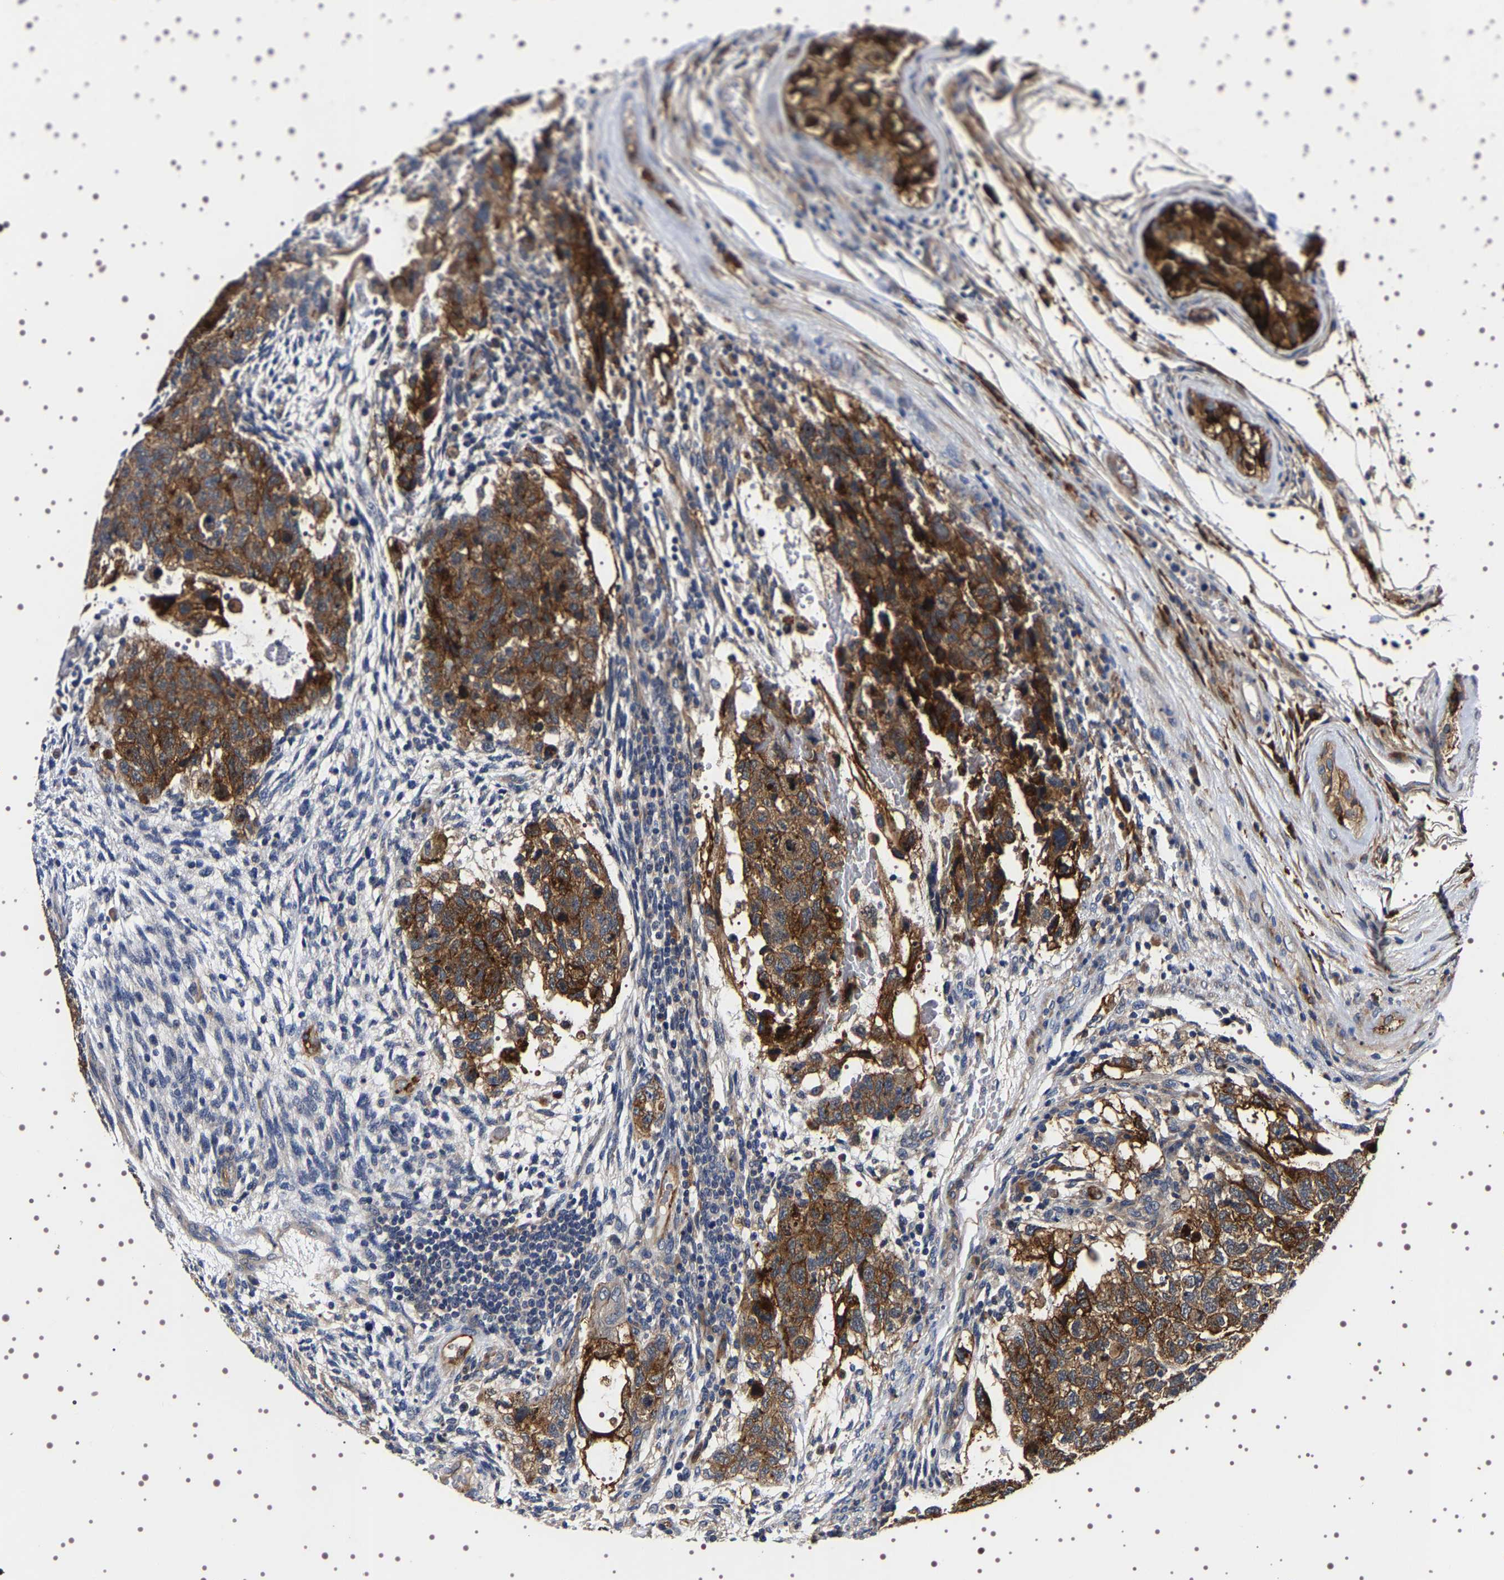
{"staining": {"intensity": "strong", "quantity": ">75%", "location": "cytoplasmic/membranous"}, "tissue": "testis cancer", "cell_type": "Tumor cells", "image_type": "cancer", "snomed": [{"axis": "morphology", "description": "Normal tissue, NOS"}, {"axis": "morphology", "description": "Carcinoma, Embryonal, NOS"}, {"axis": "topography", "description": "Testis"}], "caption": "IHC staining of testis embryonal carcinoma, which exhibits high levels of strong cytoplasmic/membranous positivity in approximately >75% of tumor cells indicating strong cytoplasmic/membranous protein expression. The staining was performed using DAB (brown) for protein detection and nuclei were counterstained in hematoxylin (blue).", "gene": "ALPL", "patient": {"sex": "male", "age": 36}}